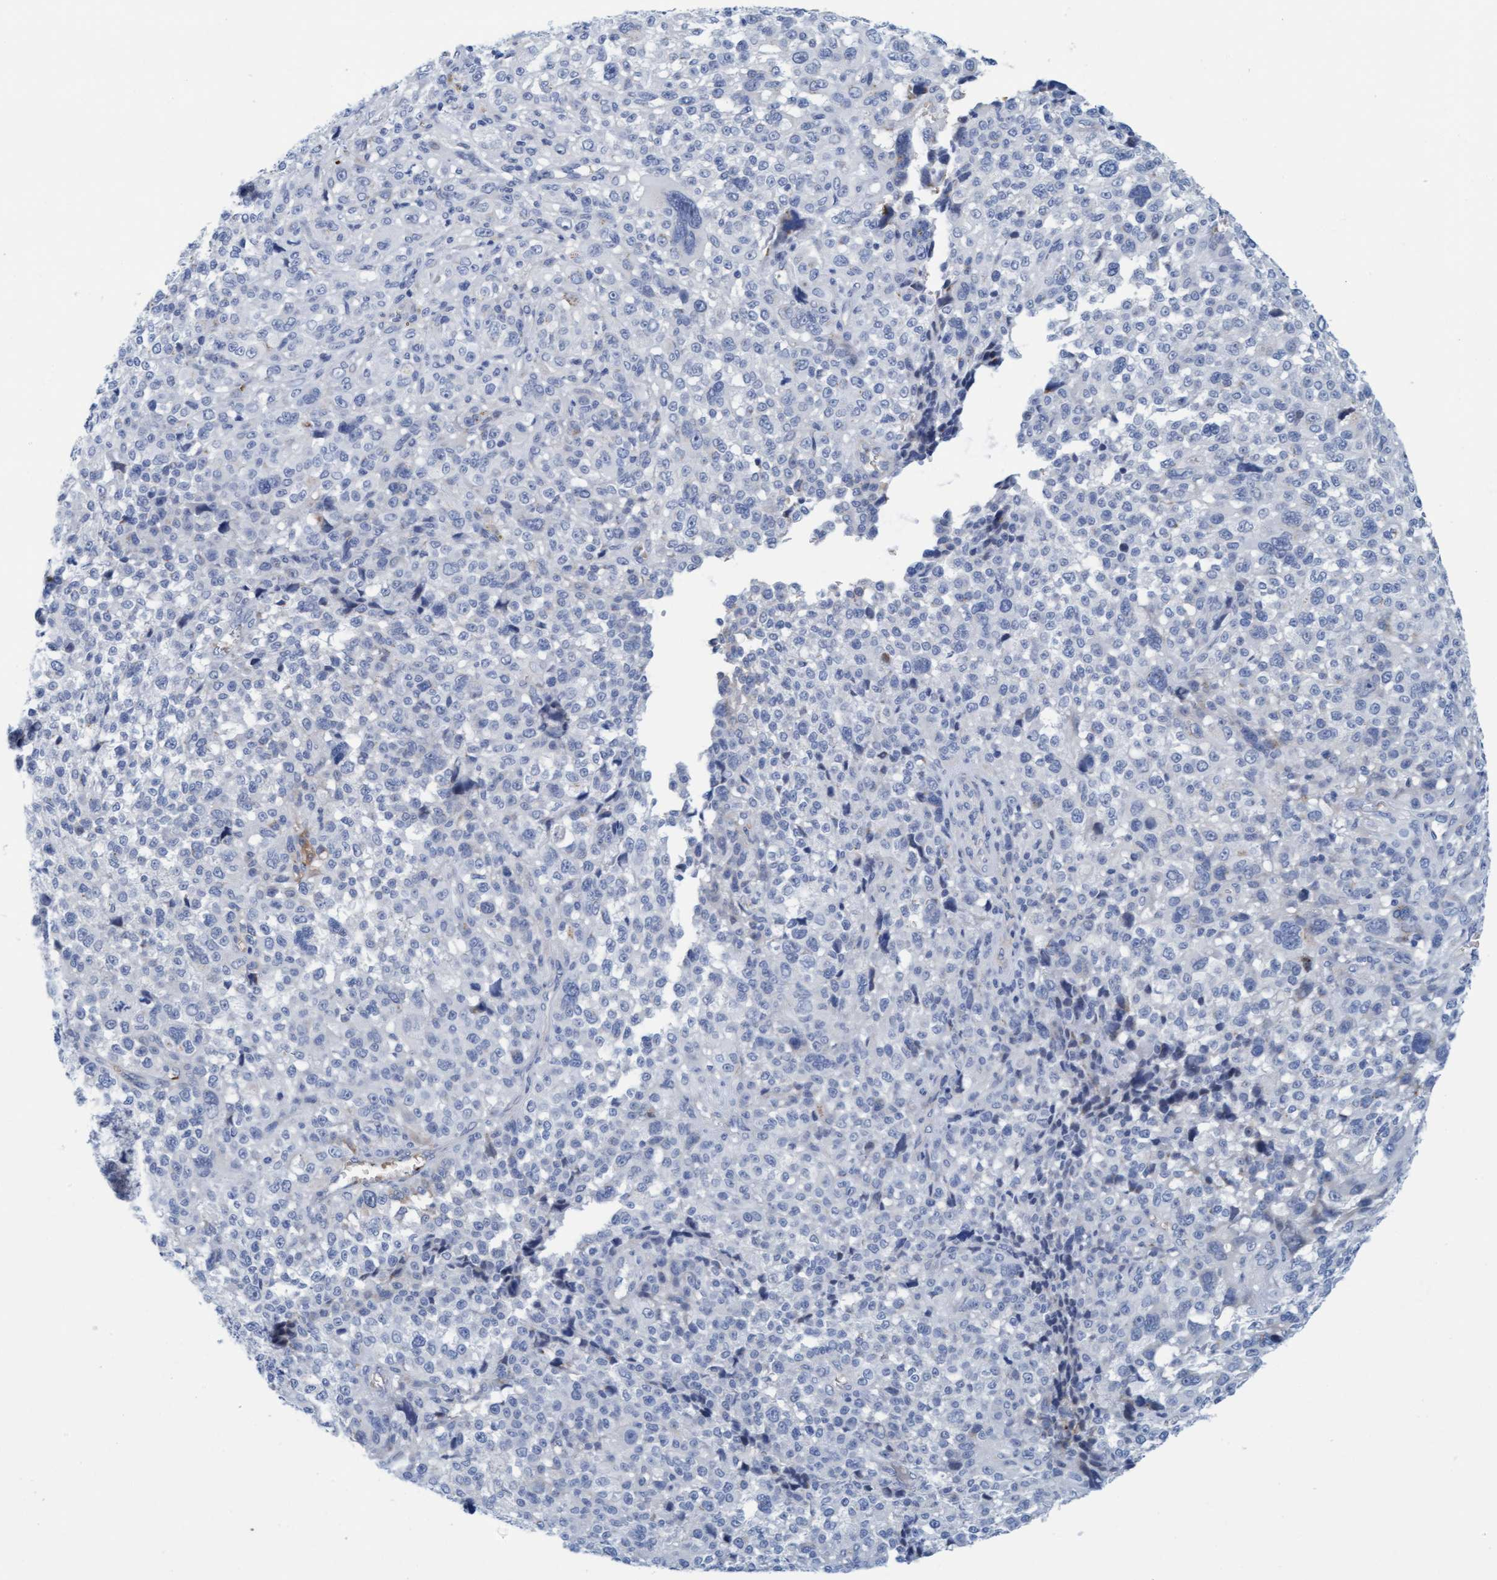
{"staining": {"intensity": "negative", "quantity": "none", "location": "none"}, "tissue": "melanoma", "cell_type": "Tumor cells", "image_type": "cancer", "snomed": [{"axis": "morphology", "description": "Malignant melanoma, NOS"}, {"axis": "topography", "description": "Skin"}], "caption": "Immunohistochemistry (IHC) of melanoma shows no expression in tumor cells.", "gene": "P2RX5", "patient": {"sex": "female", "age": 55}}